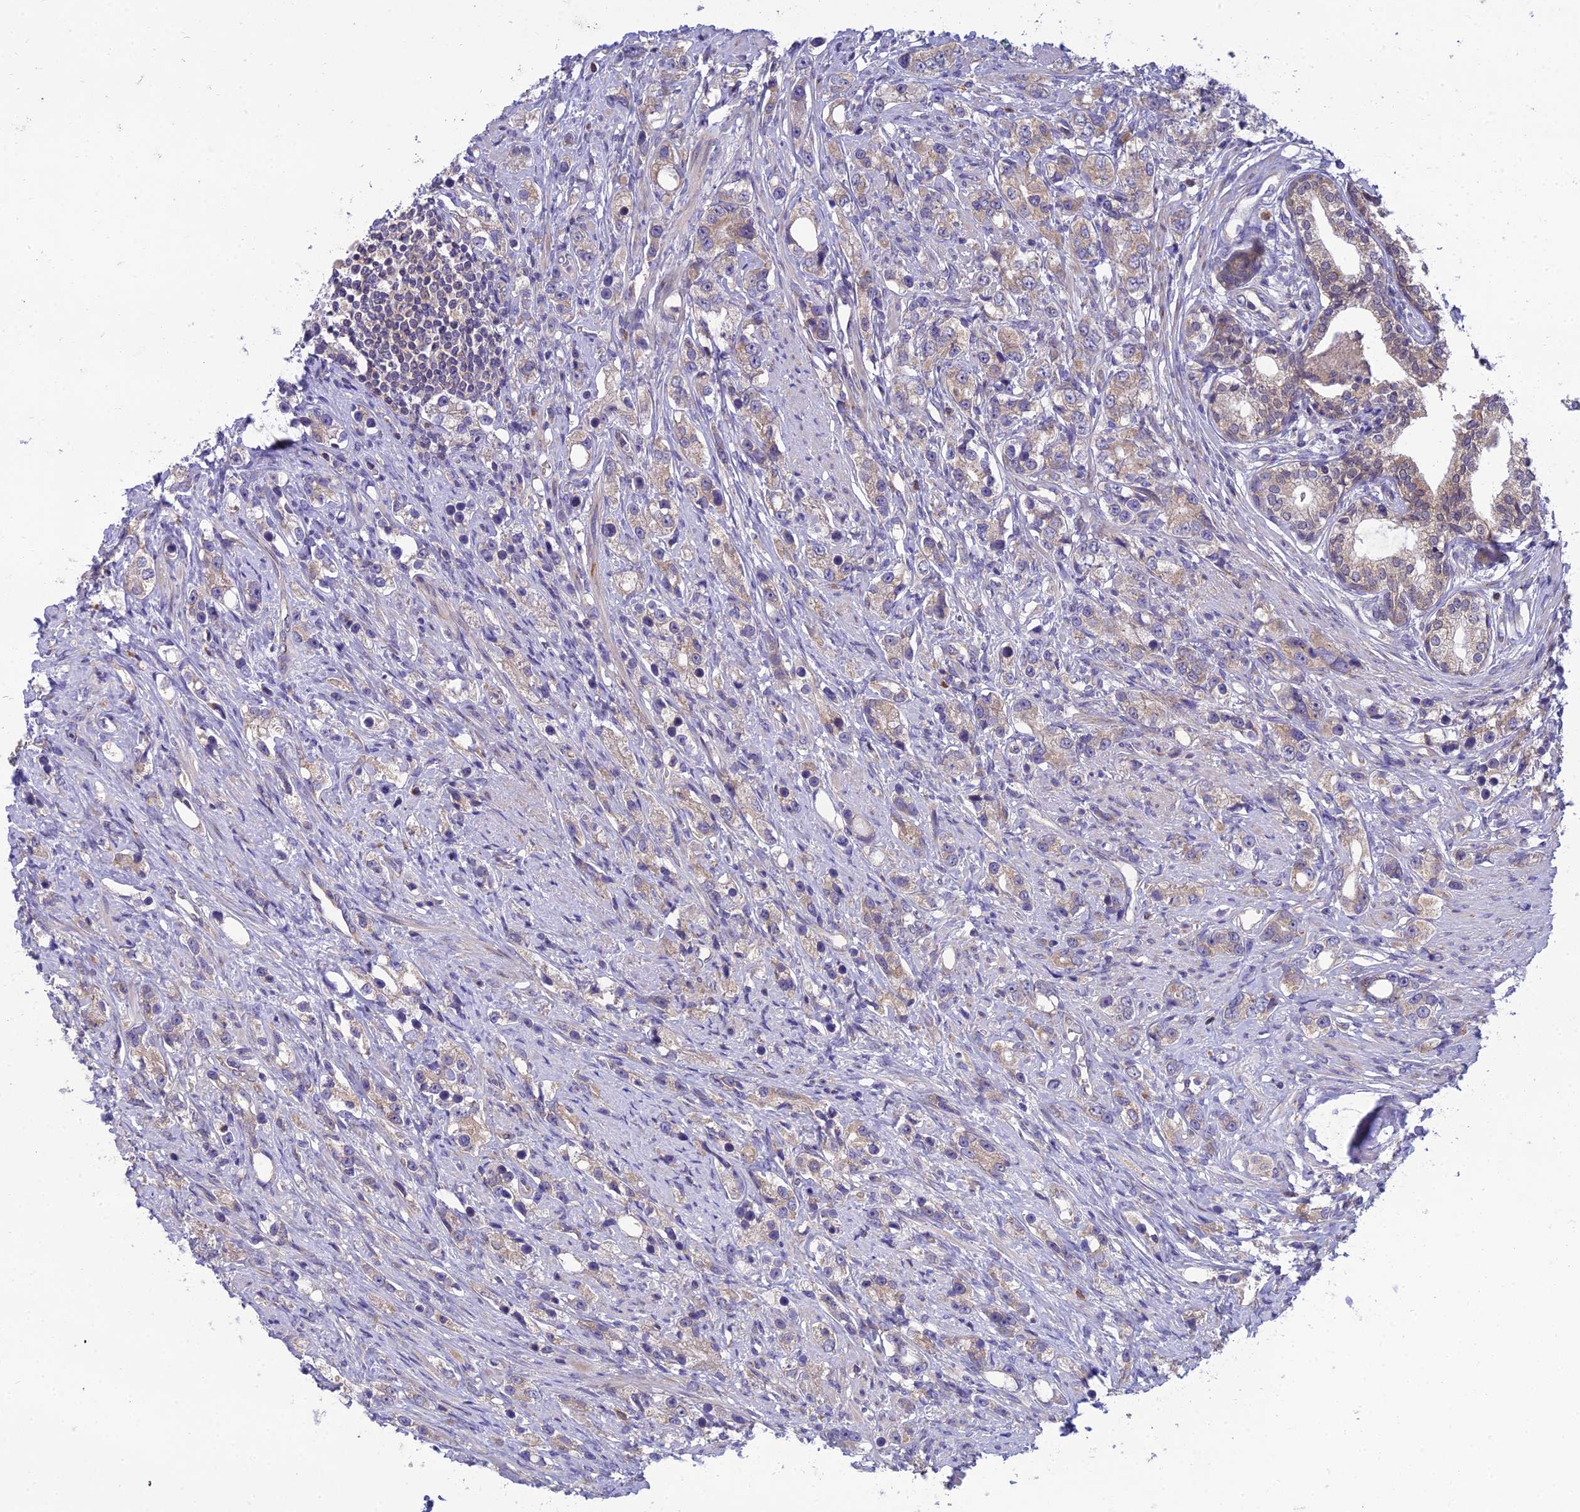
{"staining": {"intensity": "weak", "quantity": "25%-75%", "location": "cytoplasmic/membranous"}, "tissue": "prostate cancer", "cell_type": "Tumor cells", "image_type": "cancer", "snomed": [{"axis": "morphology", "description": "Adenocarcinoma, High grade"}, {"axis": "topography", "description": "Prostate"}], "caption": "About 25%-75% of tumor cells in prostate cancer (adenocarcinoma (high-grade)) show weak cytoplasmic/membranous protein staining as visualized by brown immunohistochemical staining.", "gene": "CLCN7", "patient": {"sex": "male", "age": 63}}